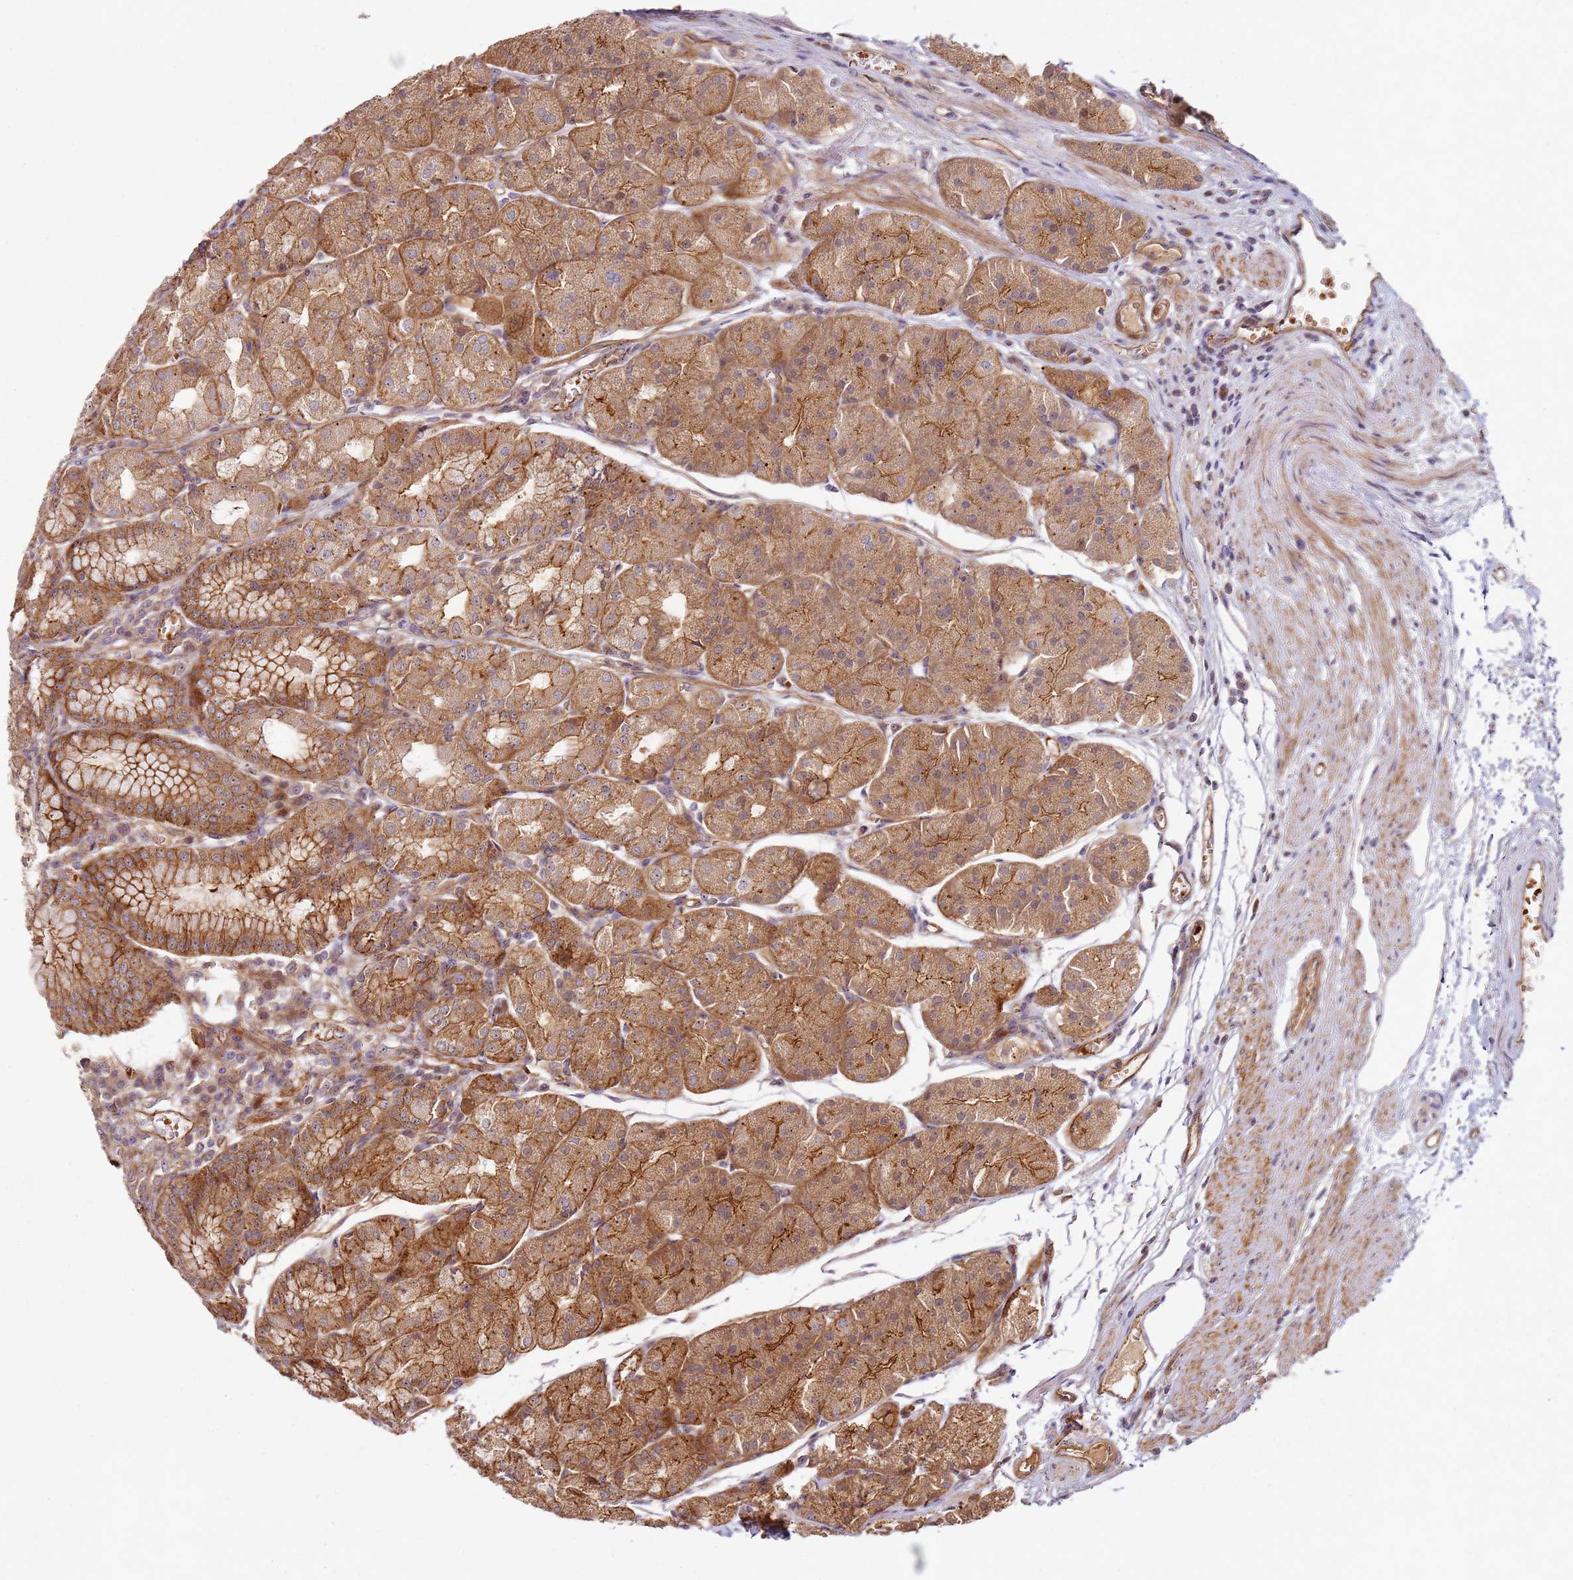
{"staining": {"intensity": "strong", "quantity": "25%-75%", "location": "cytoplasmic/membranous"}, "tissue": "stomach", "cell_type": "Glandular cells", "image_type": "normal", "snomed": [{"axis": "morphology", "description": "Normal tissue, NOS"}, {"axis": "topography", "description": "Stomach"}], "caption": "A micrograph showing strong cytoplasmic/membranous positivity in approximately 25%-75% of glandular cells in normal stomach, as visualized by brown immunohistochemical staining.", "gene": "C2CD4B", "patient": {"sex": "male", "age": 55}}